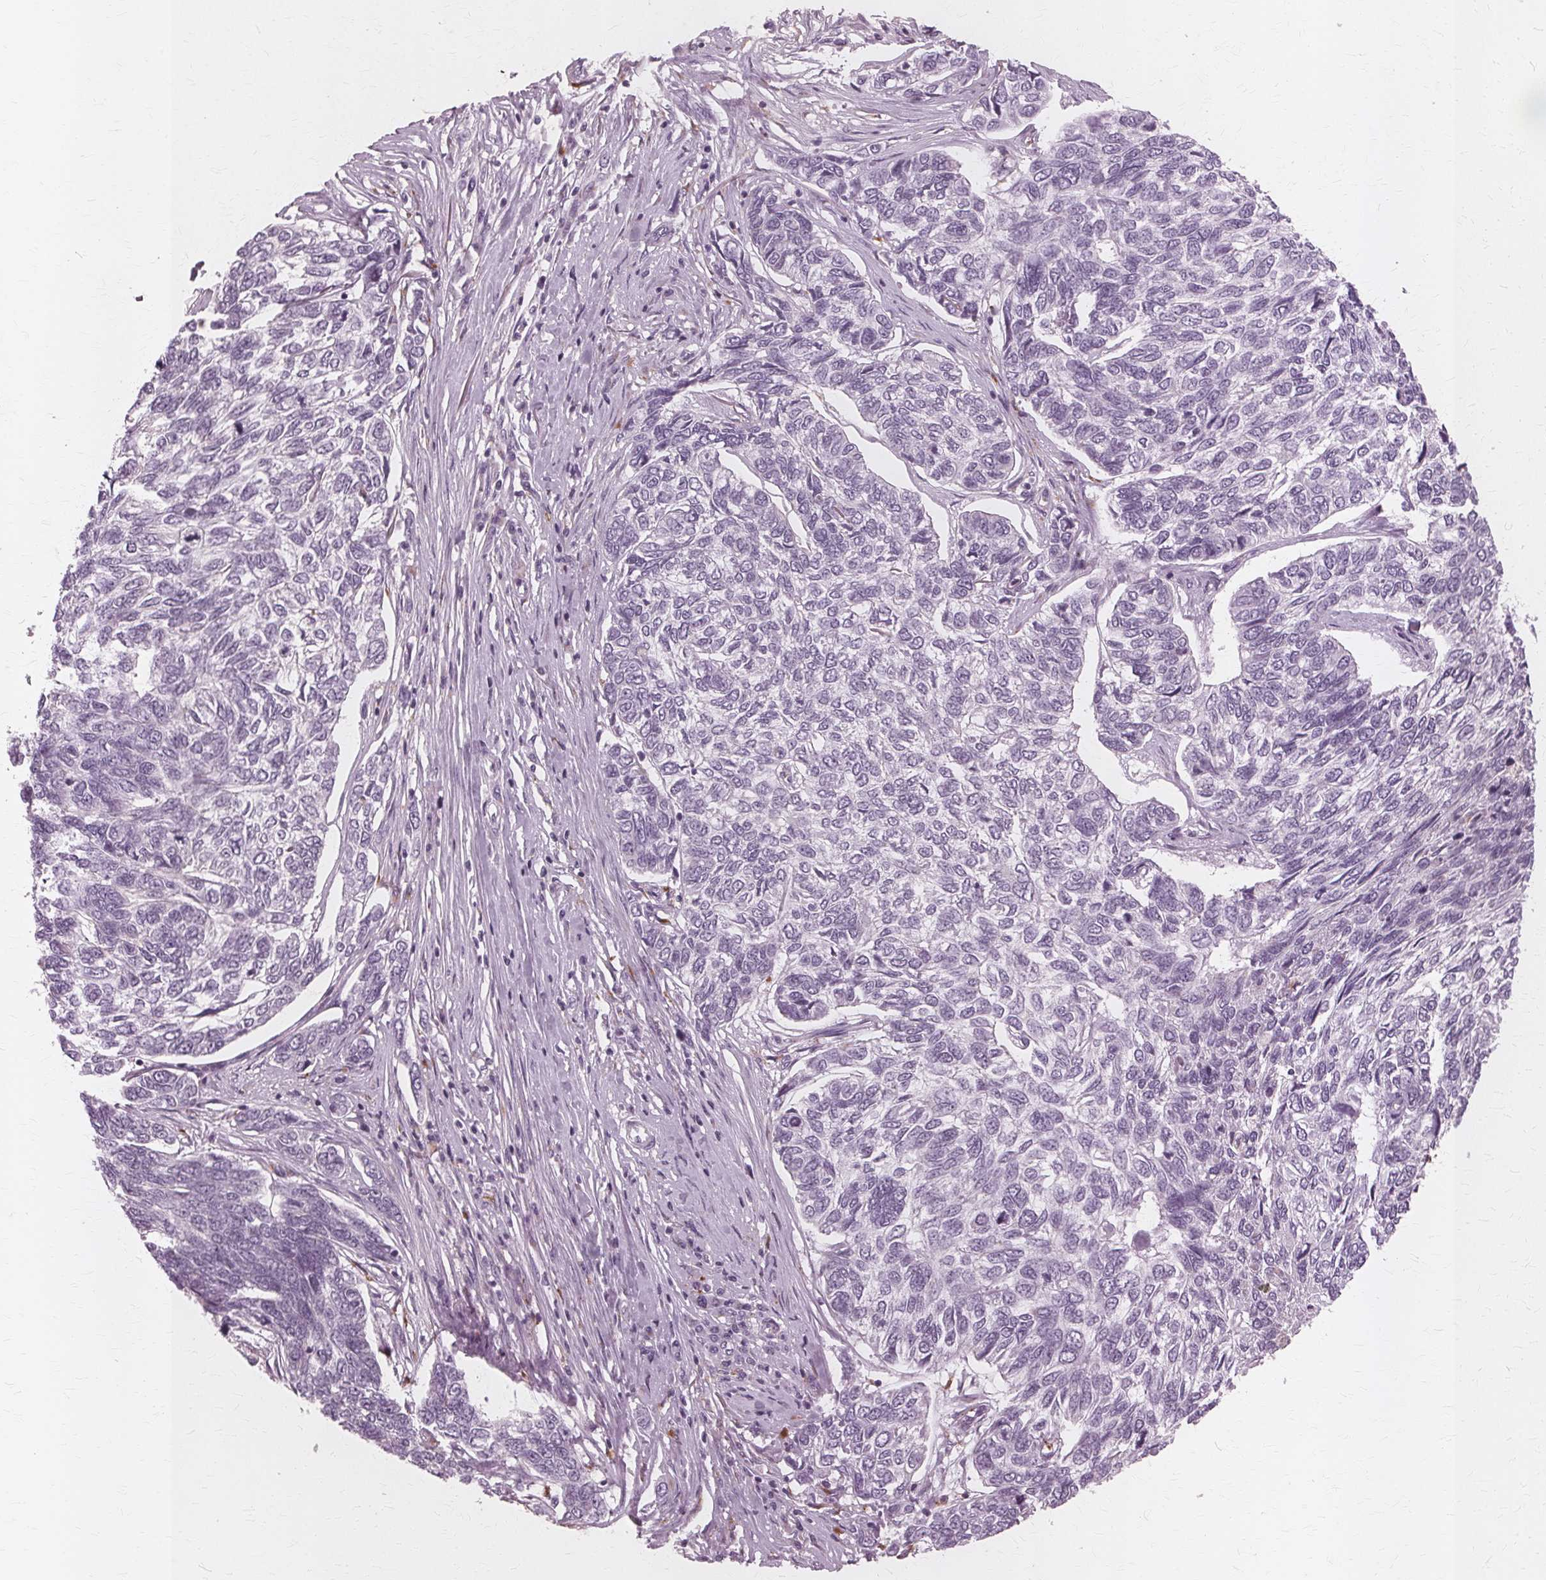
{"staining": {"intensity": "negative", "quantity": "none", "location": "none"}, "tissue": "skin cancer", "cell_type": "Tumor cells", "image_type": "cancer", "snomed": [{"axis": "morphology", "description": "Basal cell carcinoma"}, {"axis": "topography", "description": "Skin"}], "caption": "Photomicrograph shows no significant protein positivity in tumor cells of basal cell carcinoma (skin).", "gene": "DNASE2", "patient": {"sex": "female", "age": 65}}